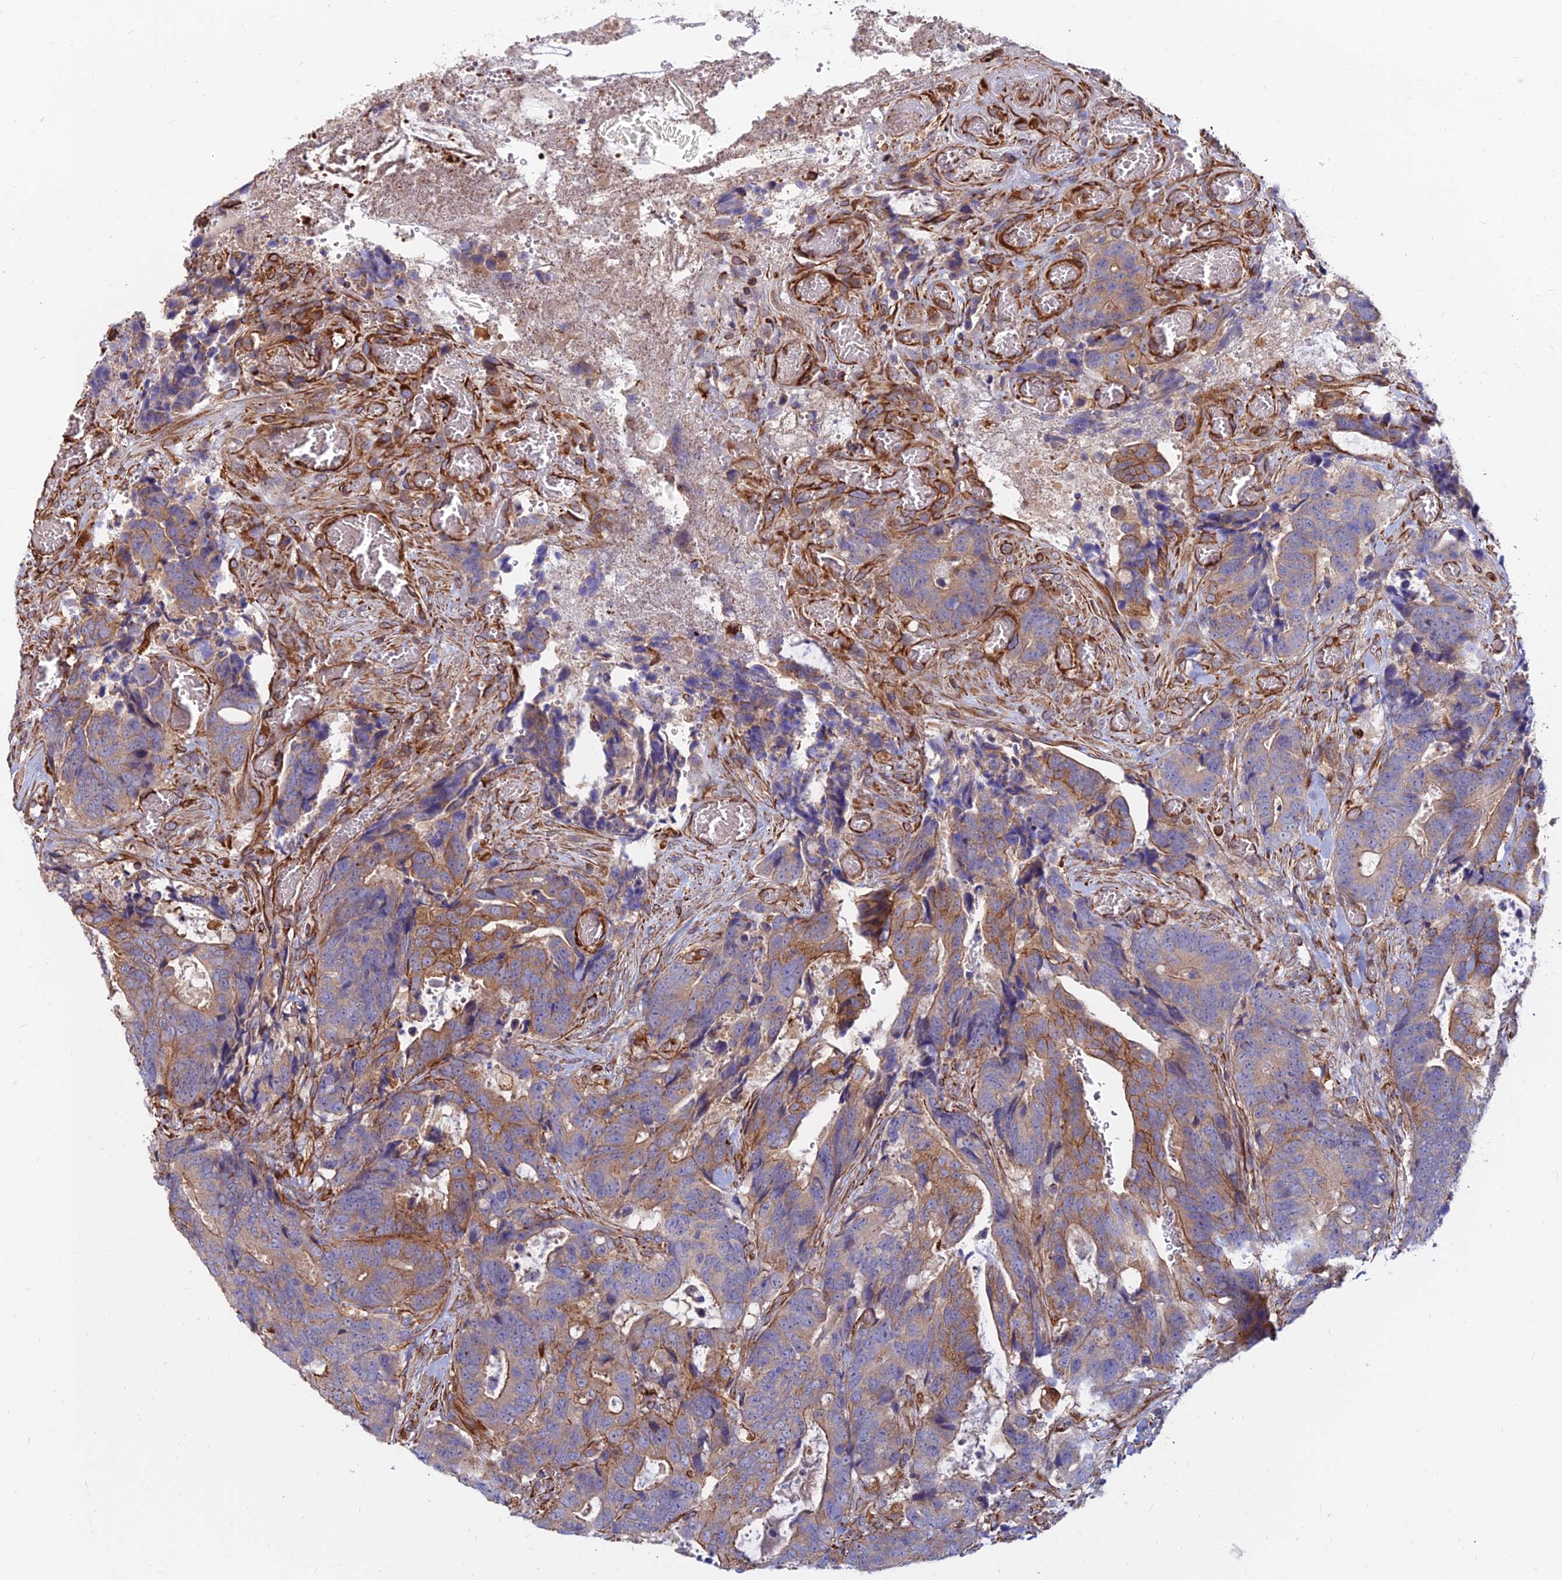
{"staining": {"intensity": "moderate", "quantity": "25%-75%", "location": "cytoplasmic/membranous"}, "tissue": "colorectal cancer", "cell_type": "Tumor cells", "image_type": "cancer", "snomed": [{"axis": "morphology", "description": "Adenocarcinoma, NOS"}, {"axis": "topography", "description": "Colon"}], "caption": "Immunohistochemistry of human adenocarcinoma (colorectal) shows medium levels of moderate cytoplasmic/membranous staining in approximately 25%-75% of tumor cells. (Brightfield microscopy of DAB IHC at high magnification).", "gene": "CDK18", "patient": {"sex": "female", "age": 82}}